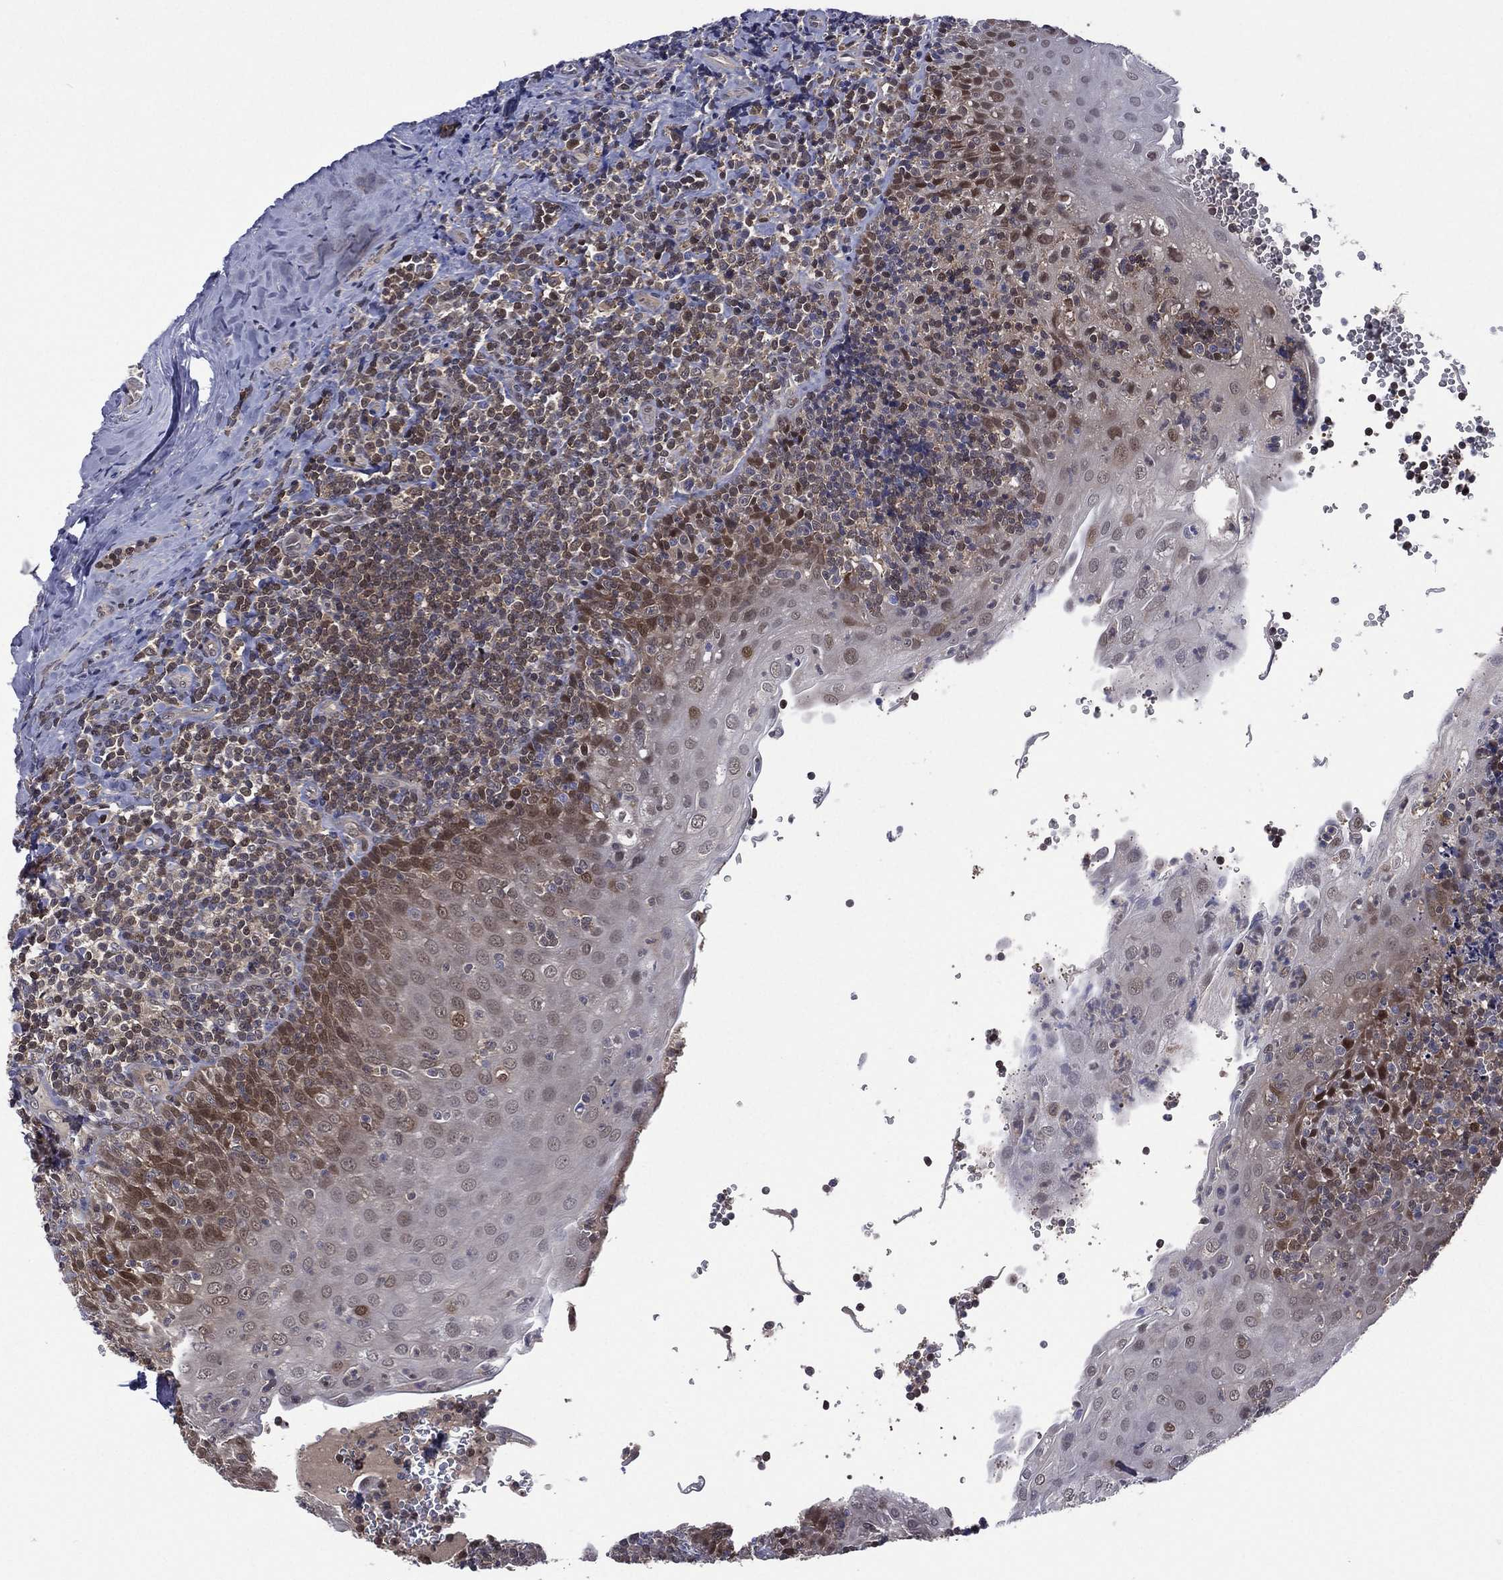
{"staining": {"intensity": "moderate", "quantity": "<25%", "location": "cytoplasmic/membranous,nuclear"}, "tissue": "tonsil", "cell_type": "Germinal center cells", "image_type": "normal", "snomed": [{"axis": "morphology", "description": "Normal tissue, NOS"}, {"axis": "morphology", "description": "Inflammation, NOS"}, {"axis": "topography", "description": "Tonsil"}], "caption": "A brown stain highlights moderate cytoplasmic/membranous,nuclear expression of a protein in germinal center cells of normal tonsil.", "gene": "MTAP", "patient": {"sex": "female", "age": 31}}